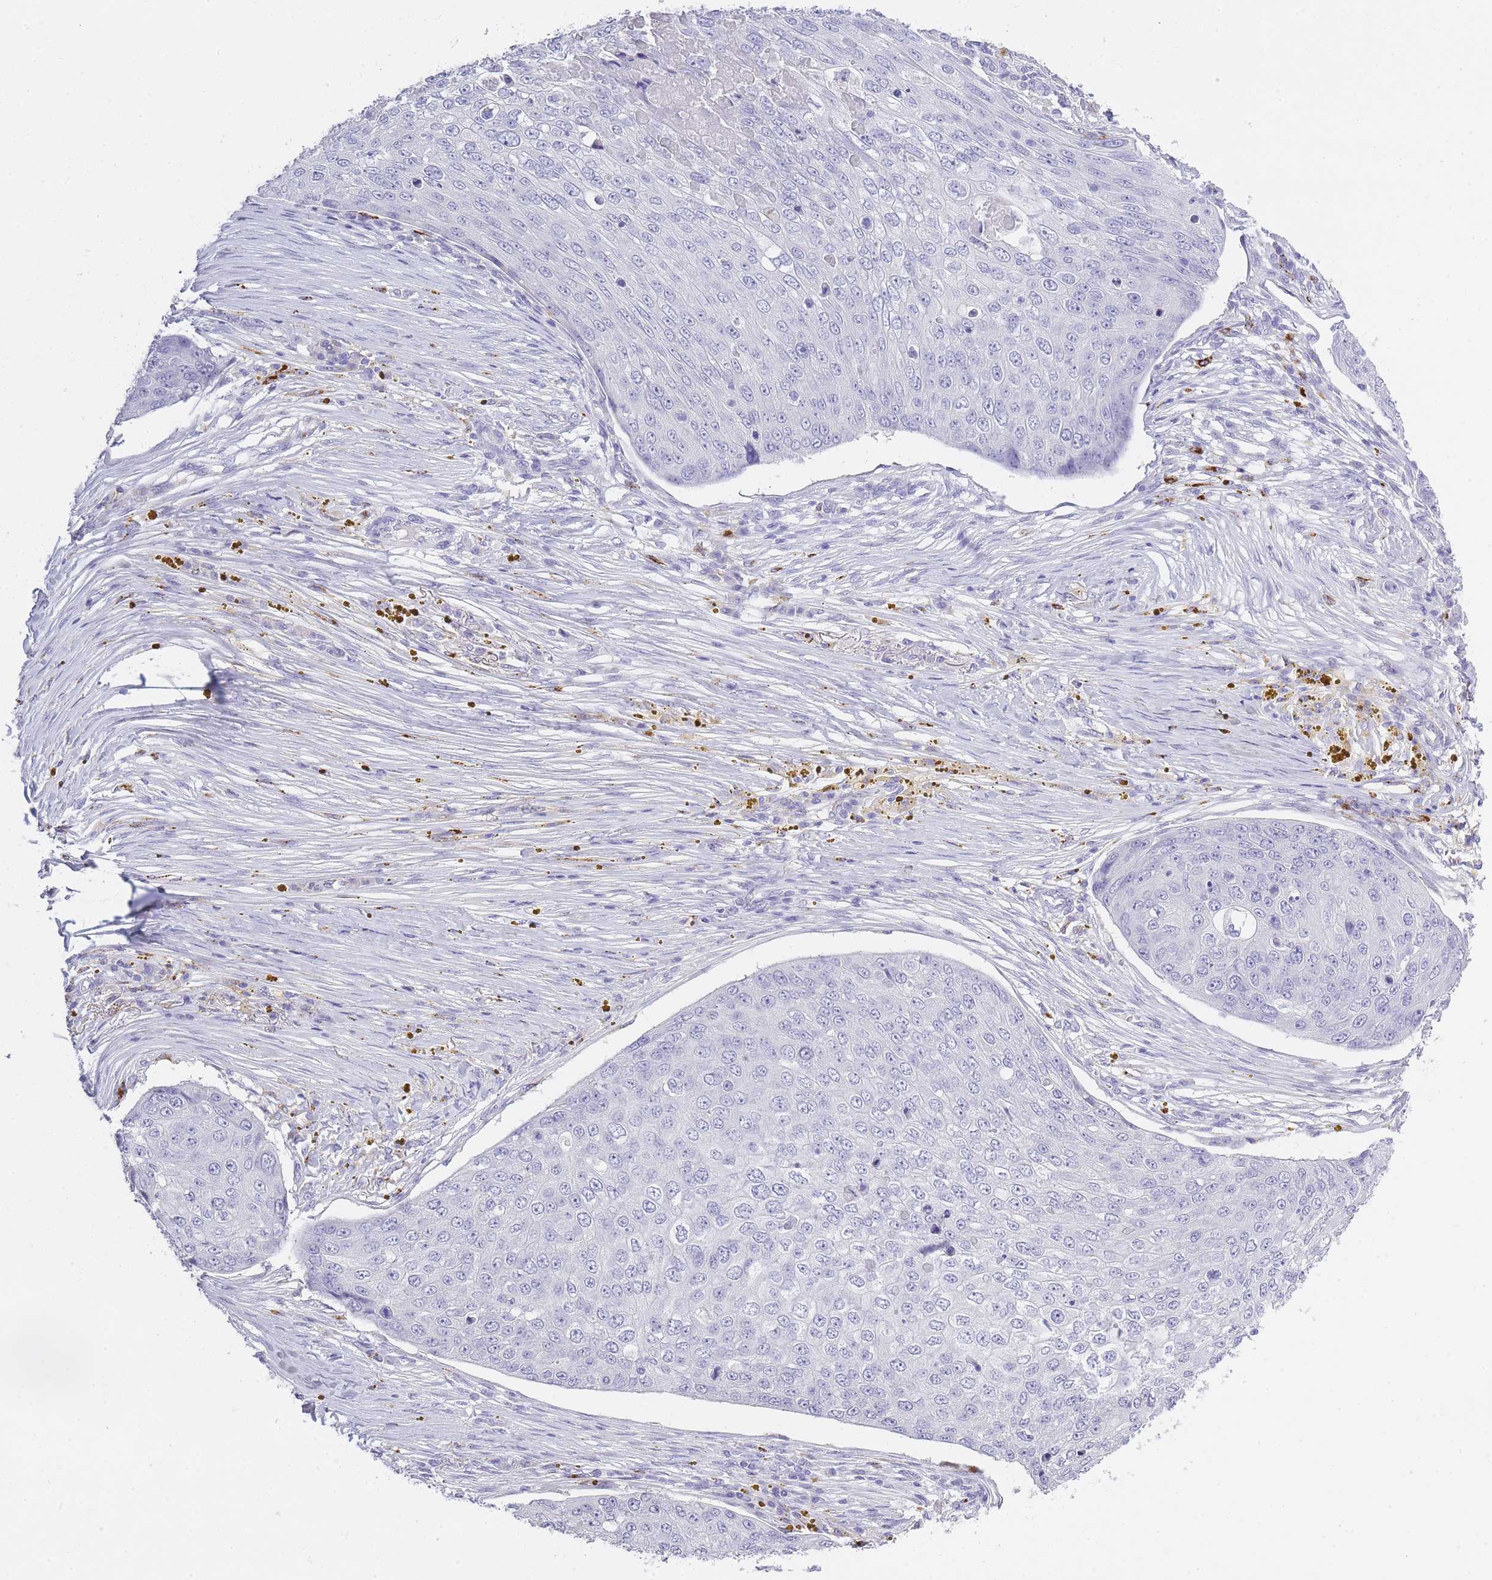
{"staining": {"intensity": "negative", "quantity": "none", "location": "none"}, "tissue": "skin cancer", "cell_type": "Tumor cells", "image_type": "cancer", "snomed": [{"axis": "morphology", "description": "Squamous cell carcinoma, NOS"}, {"axis": "topography", "description": "Skin"}], "caption": "Immunohistochemistry of skin cancer reveals no positivity in tumor cells.", "gene": "RHO", "patient": {"sex": "male", "age": 71}}